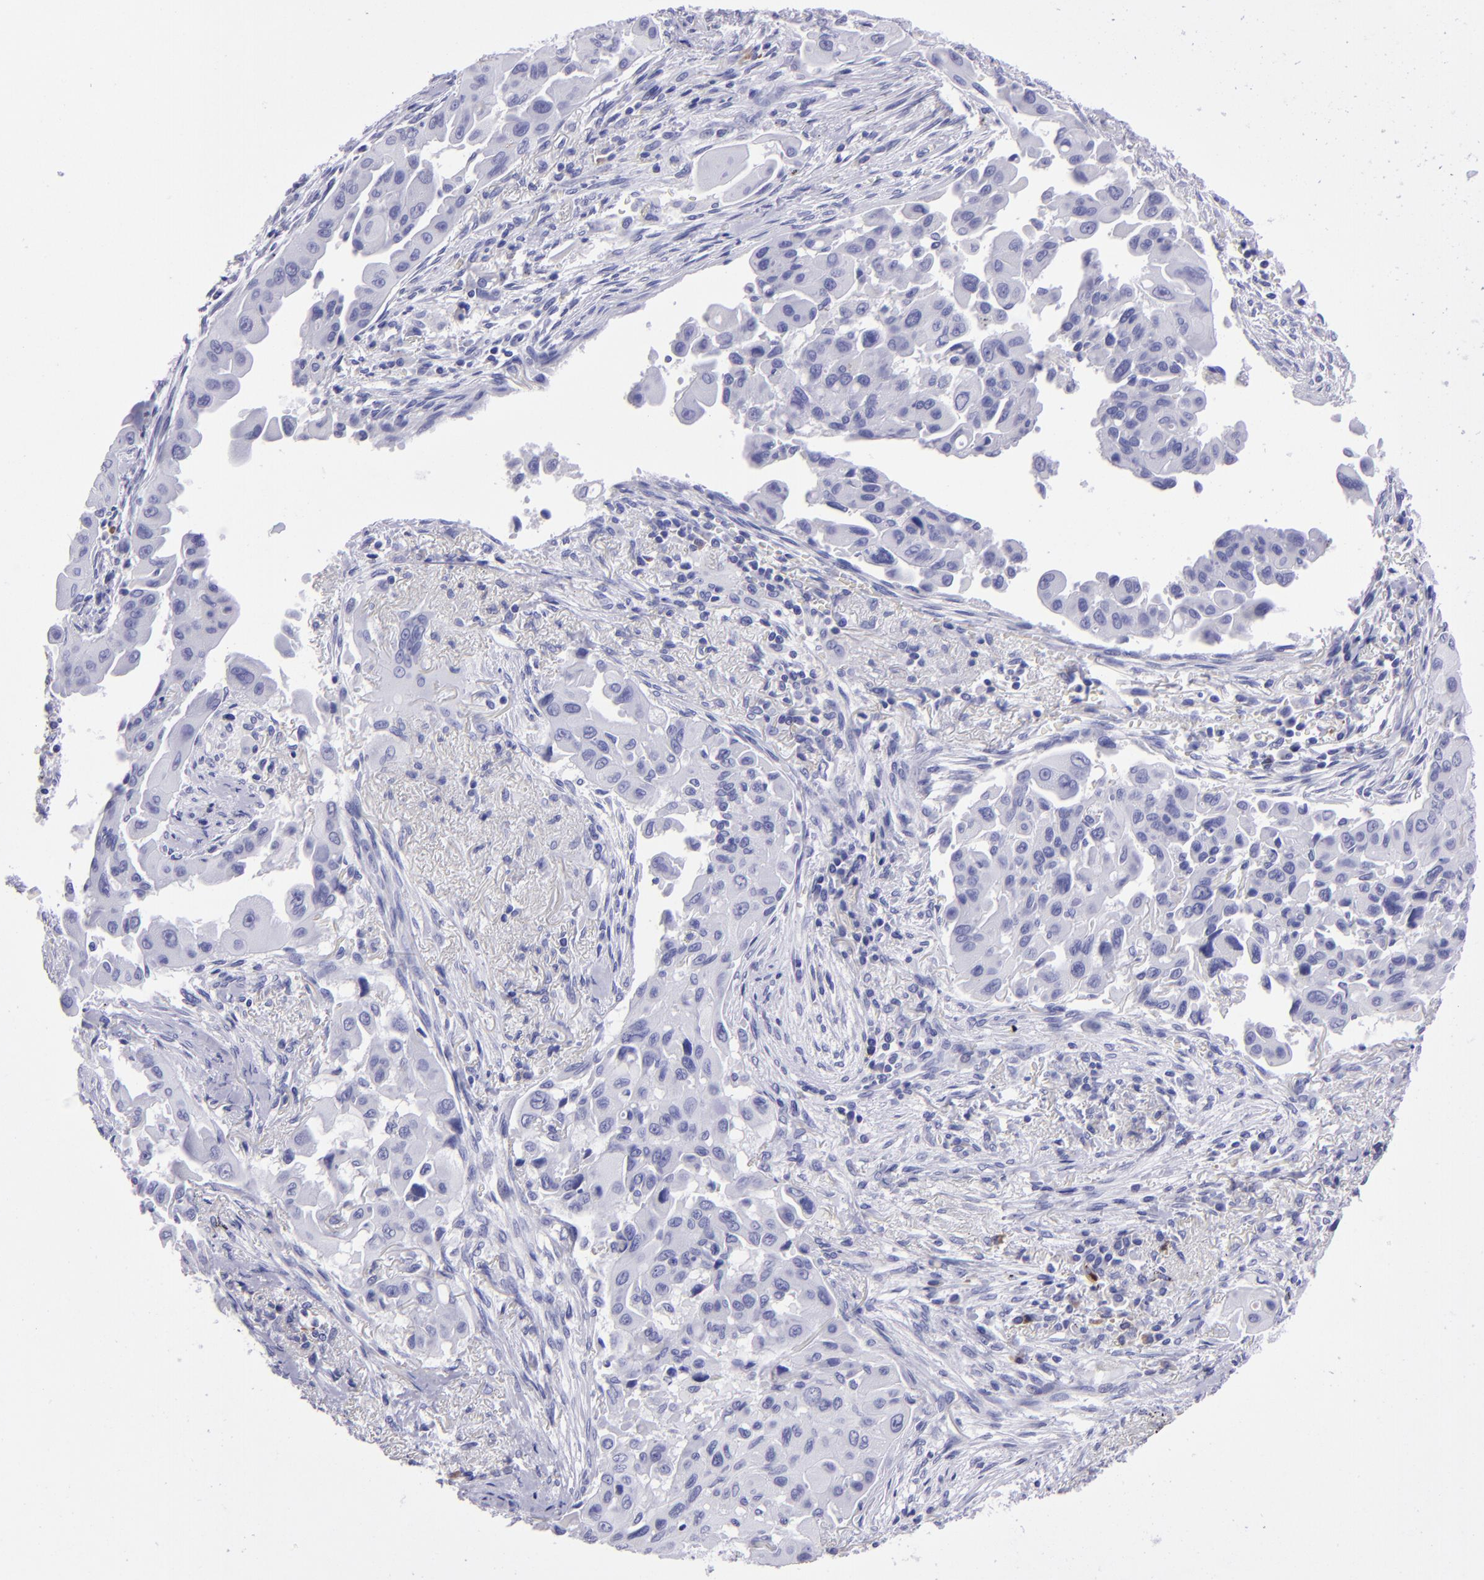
{"staining": {"intensity": "negative", "quantity": "none", "location": "none"}, "tissue": "lung cancer", "cell_type": "Tumor cells", "image_type": "cancer", "snomed": [{"axis": "morphology", "description": "Adenocarcinoma, NOS"}, {"axis": "topography", "description": "Lung"}], "caption": "The histopathology image shows no significant staining in tumor cells of lung adenocarcinoma.", "gene": "TYRP1", "patient": {"sex": "male", "age": 68}}